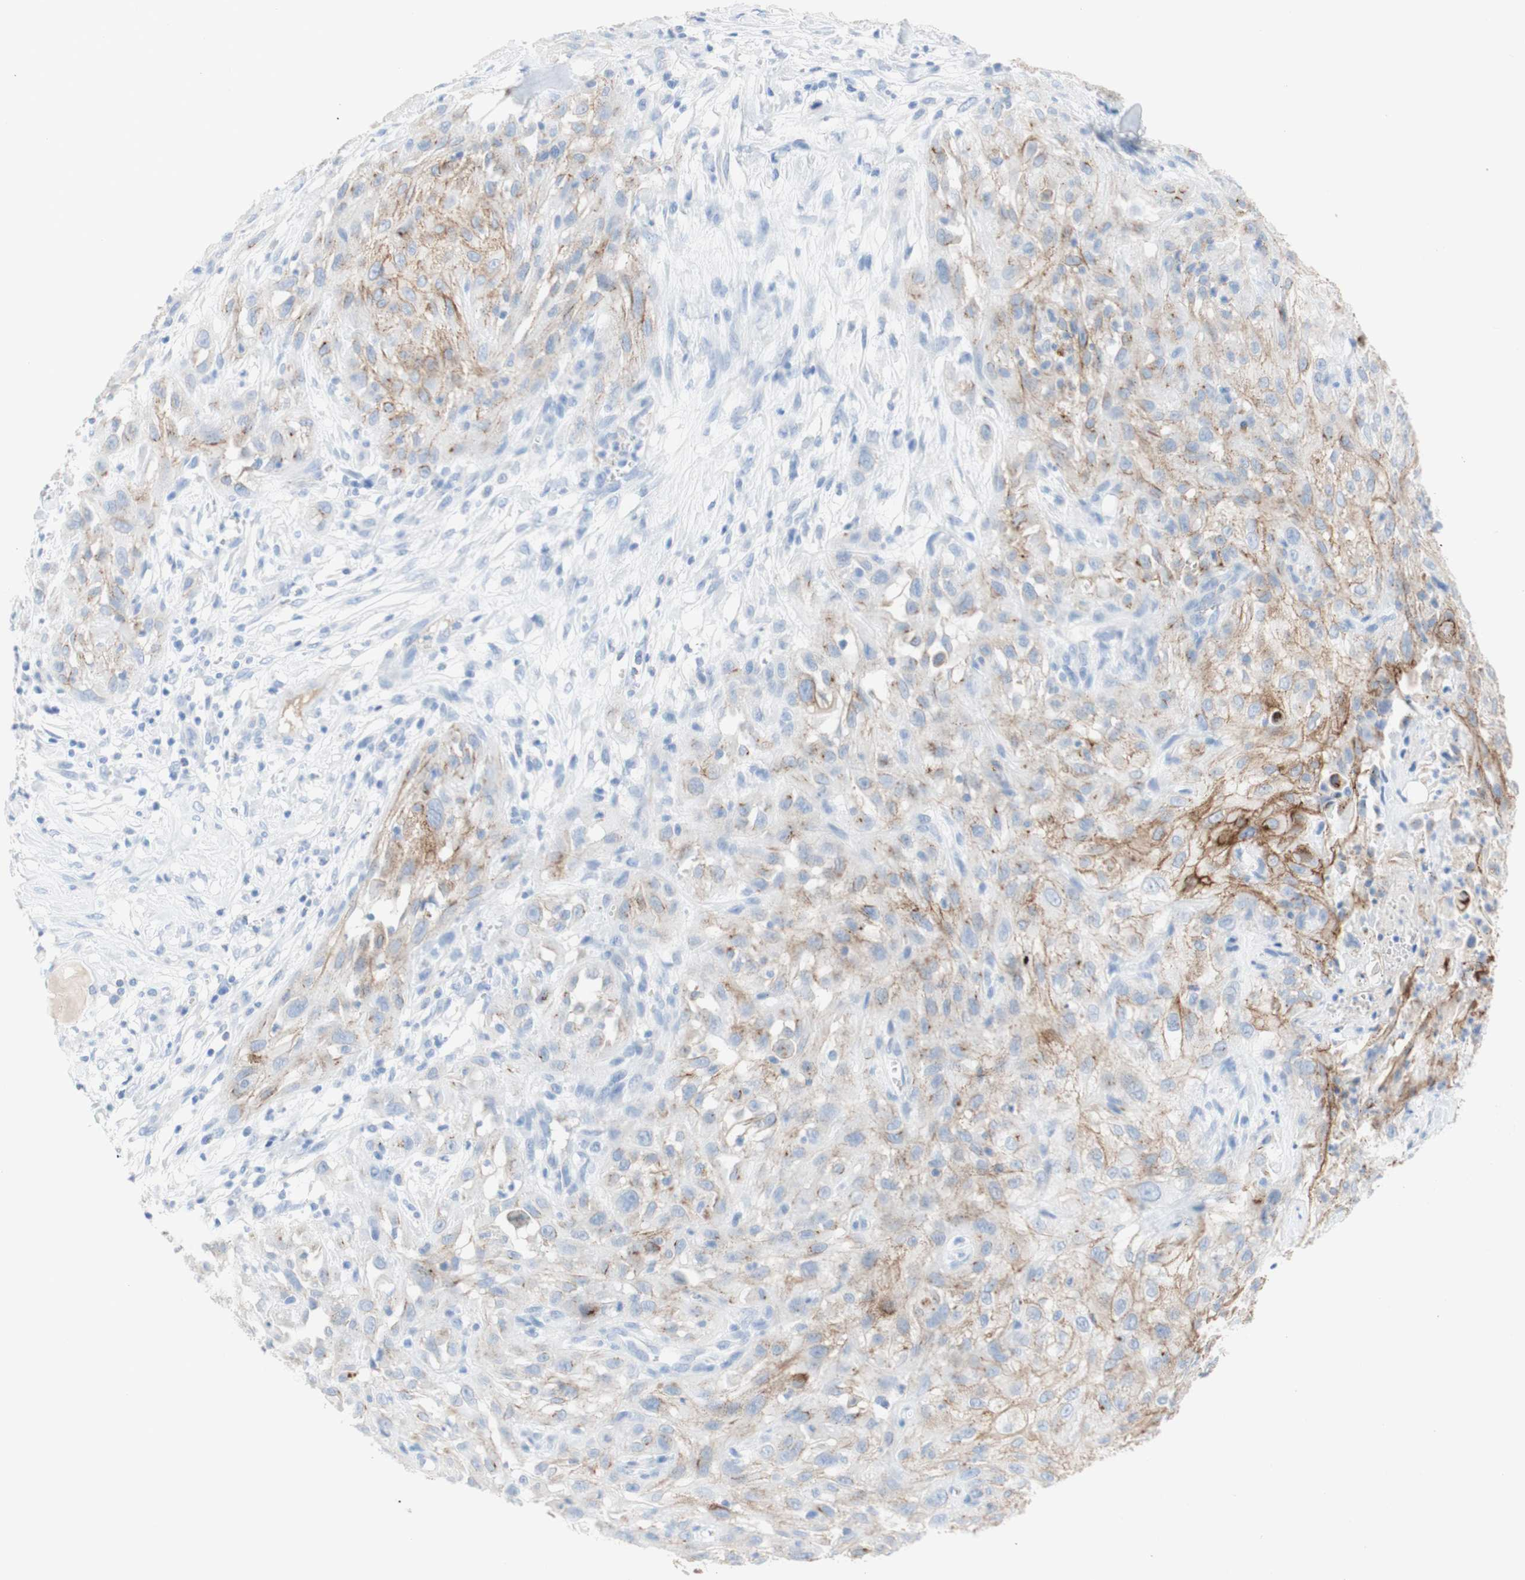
{"staining": {"intensity": "moderate", "quantity": "25%-75%", "location": "cytoplasmic/membranous"}, "tissue": "skin cancer", "cell_type": "Tumor cells", "image_type": "cancer", "snomed": [{"axis": "morphology", "description": "Squamous cell carcinoma, NOS"}, {"axis": "topography", "description": "Skin"}], "caption": "Human skin squamous cell carcinoma stained for a protein (brown) shows moderate cytoplasmic/membranous positive staining in about 25%-75% of tumor cells.", "gene": "DSC2", "patient": {"sex": "male", "age": 75}}